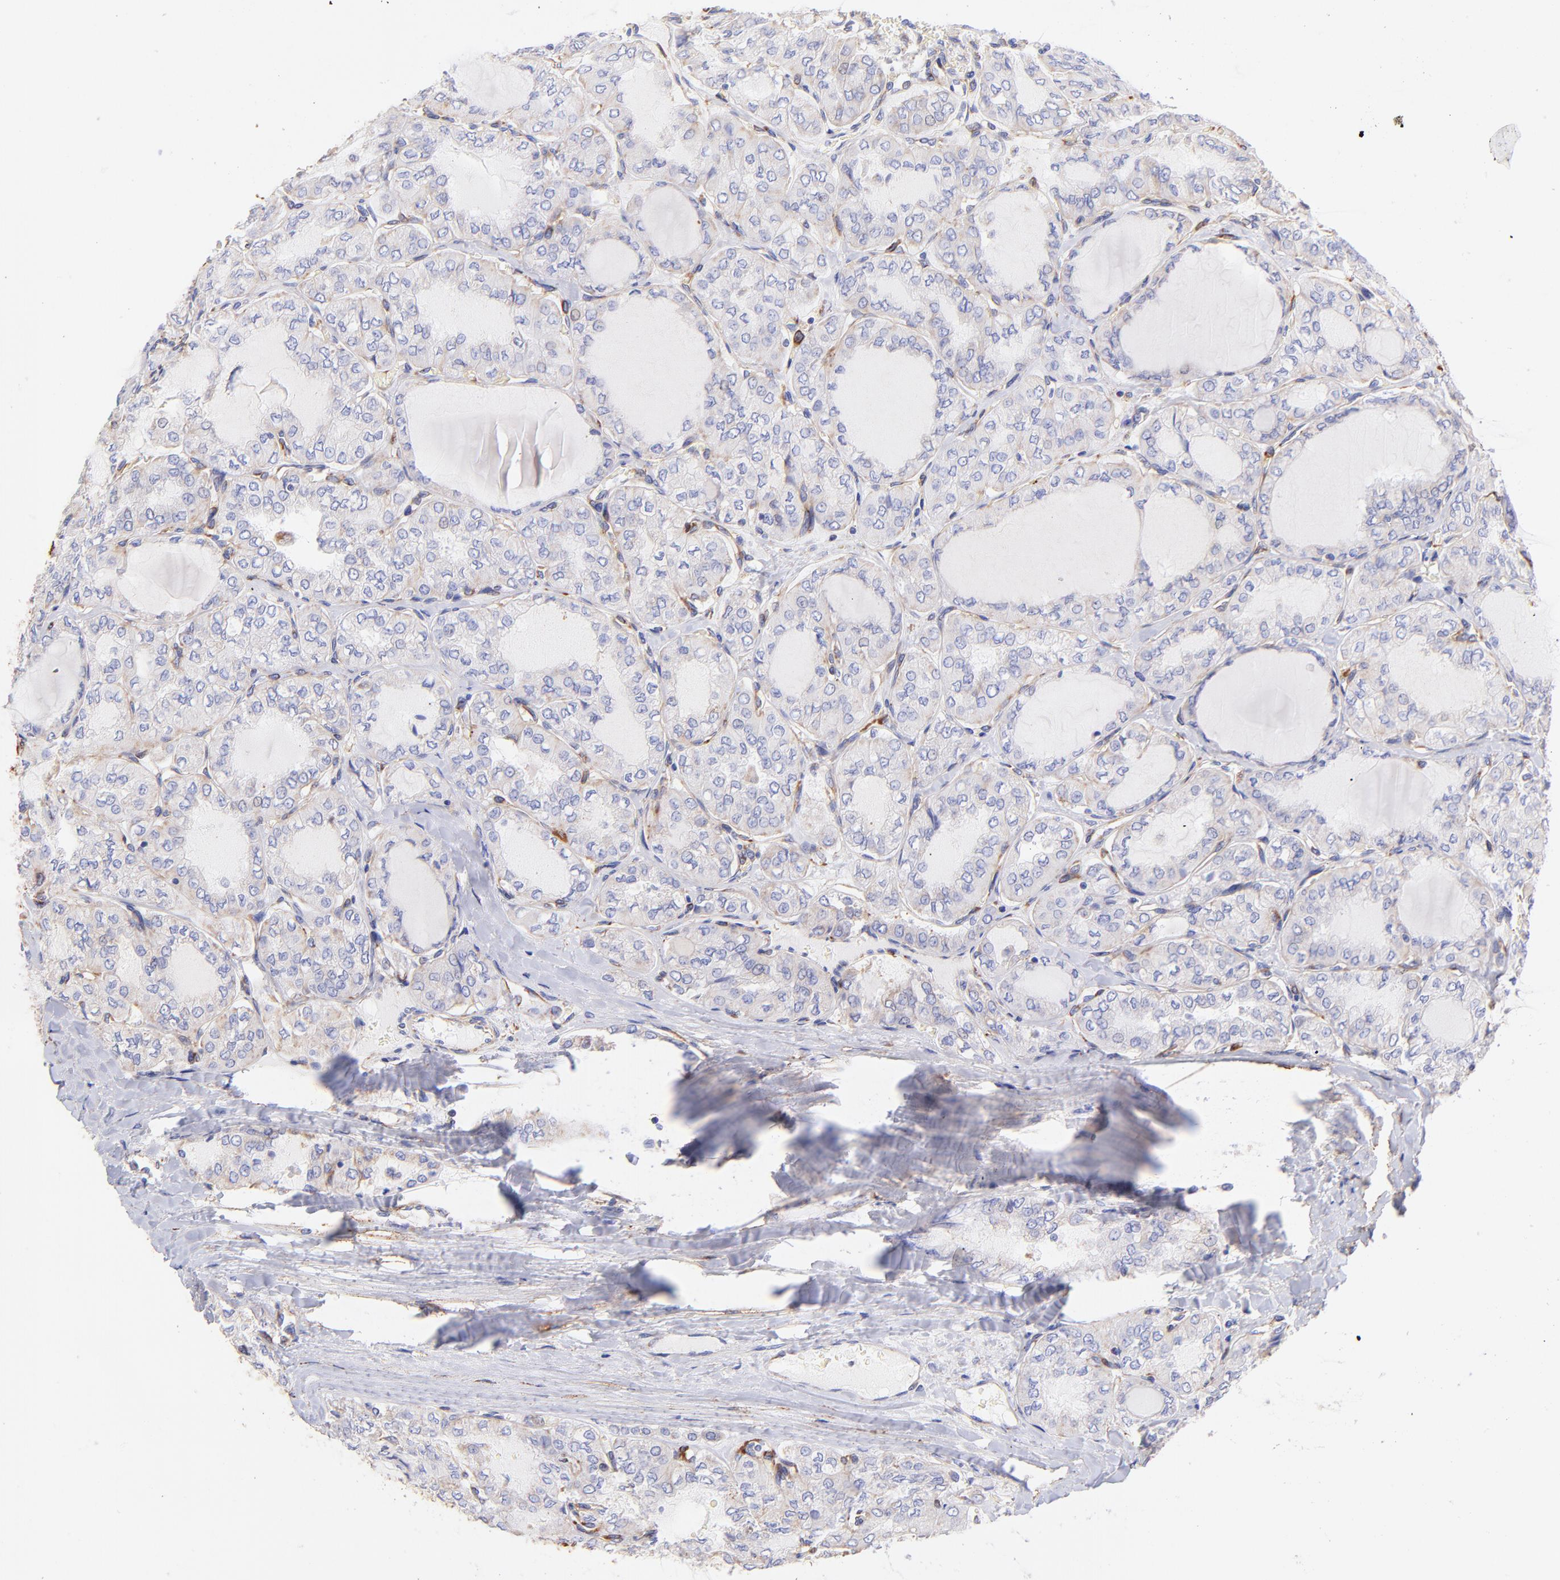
{"staining": {"intensity": "negative", "quantity": "none", "location": "none"}, "tissue": "thyroid cancer", "cell_type": "Tumor cells", "image_type": "cancer", "snomed": [{"axis": "morphology", "description": "Papillary adenocarcinoma, NOS"}, {"axis": "topography", "description": "Thyroid gland"}], "caption": "This is an IHC photomicrograph of papillary adenocarcinoma (thyroid). There is no positivity in tumor cells.", "gene": "SPARC", "patient": {"sex": "male", "age": 20}}